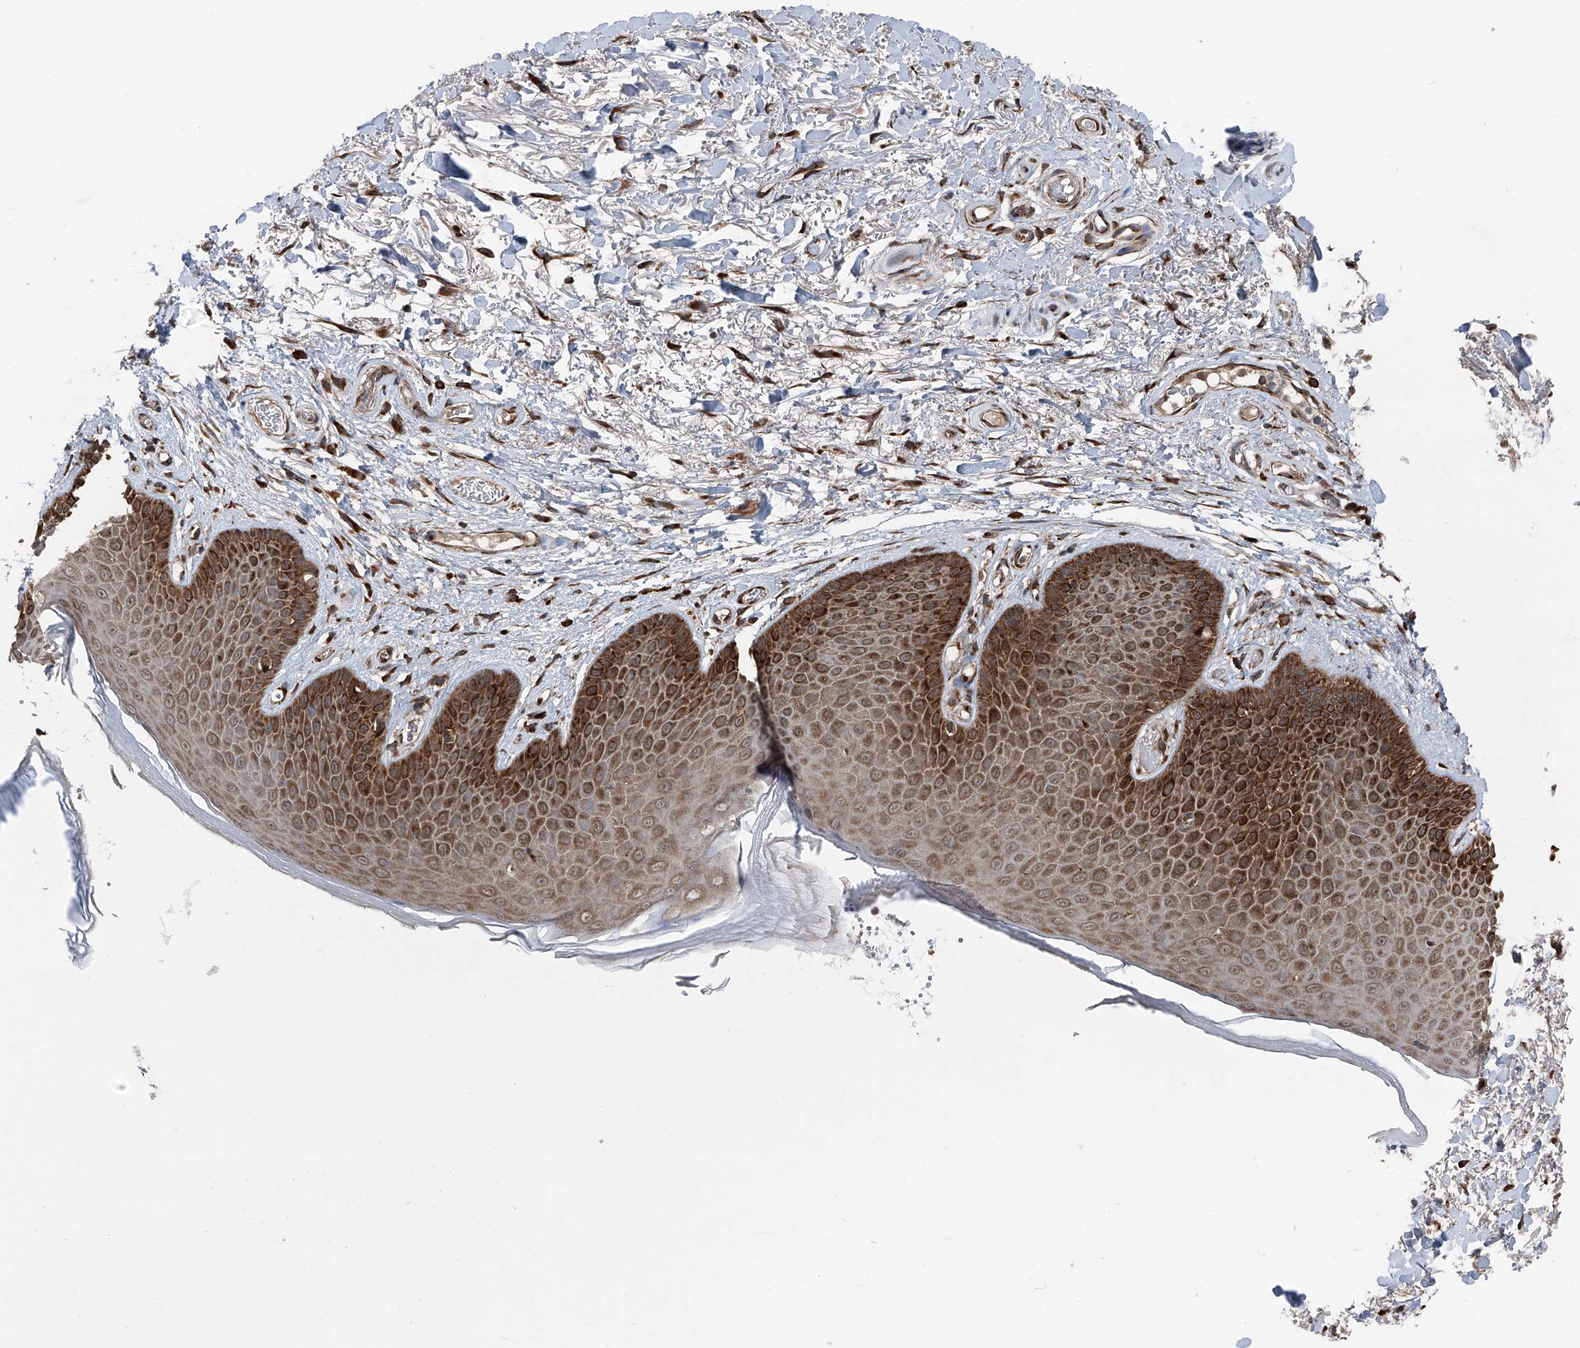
{"staining": {"intensity": "strong", "quantity": ">75%", "location": "cytoplasmic/membranous"}, "tissue": "skin", "cell_type": "Epidermal cells", "image_type": "normal", "snomed": [{"axis": "morphology", "description": "Normal tissue, NOS"}, {"axis": "topography", "description": "Anal"}], "caption": "This image shows unremarkable skin stained with immunohistochemistry to label a protein in brown. The cytoplasmic/membranous of epidermal cells show strong positivity for the protein. Nuclei are counter-stained blue.", "gene": "LIMK1", "patient": {"sex": "male", "age": 74}}